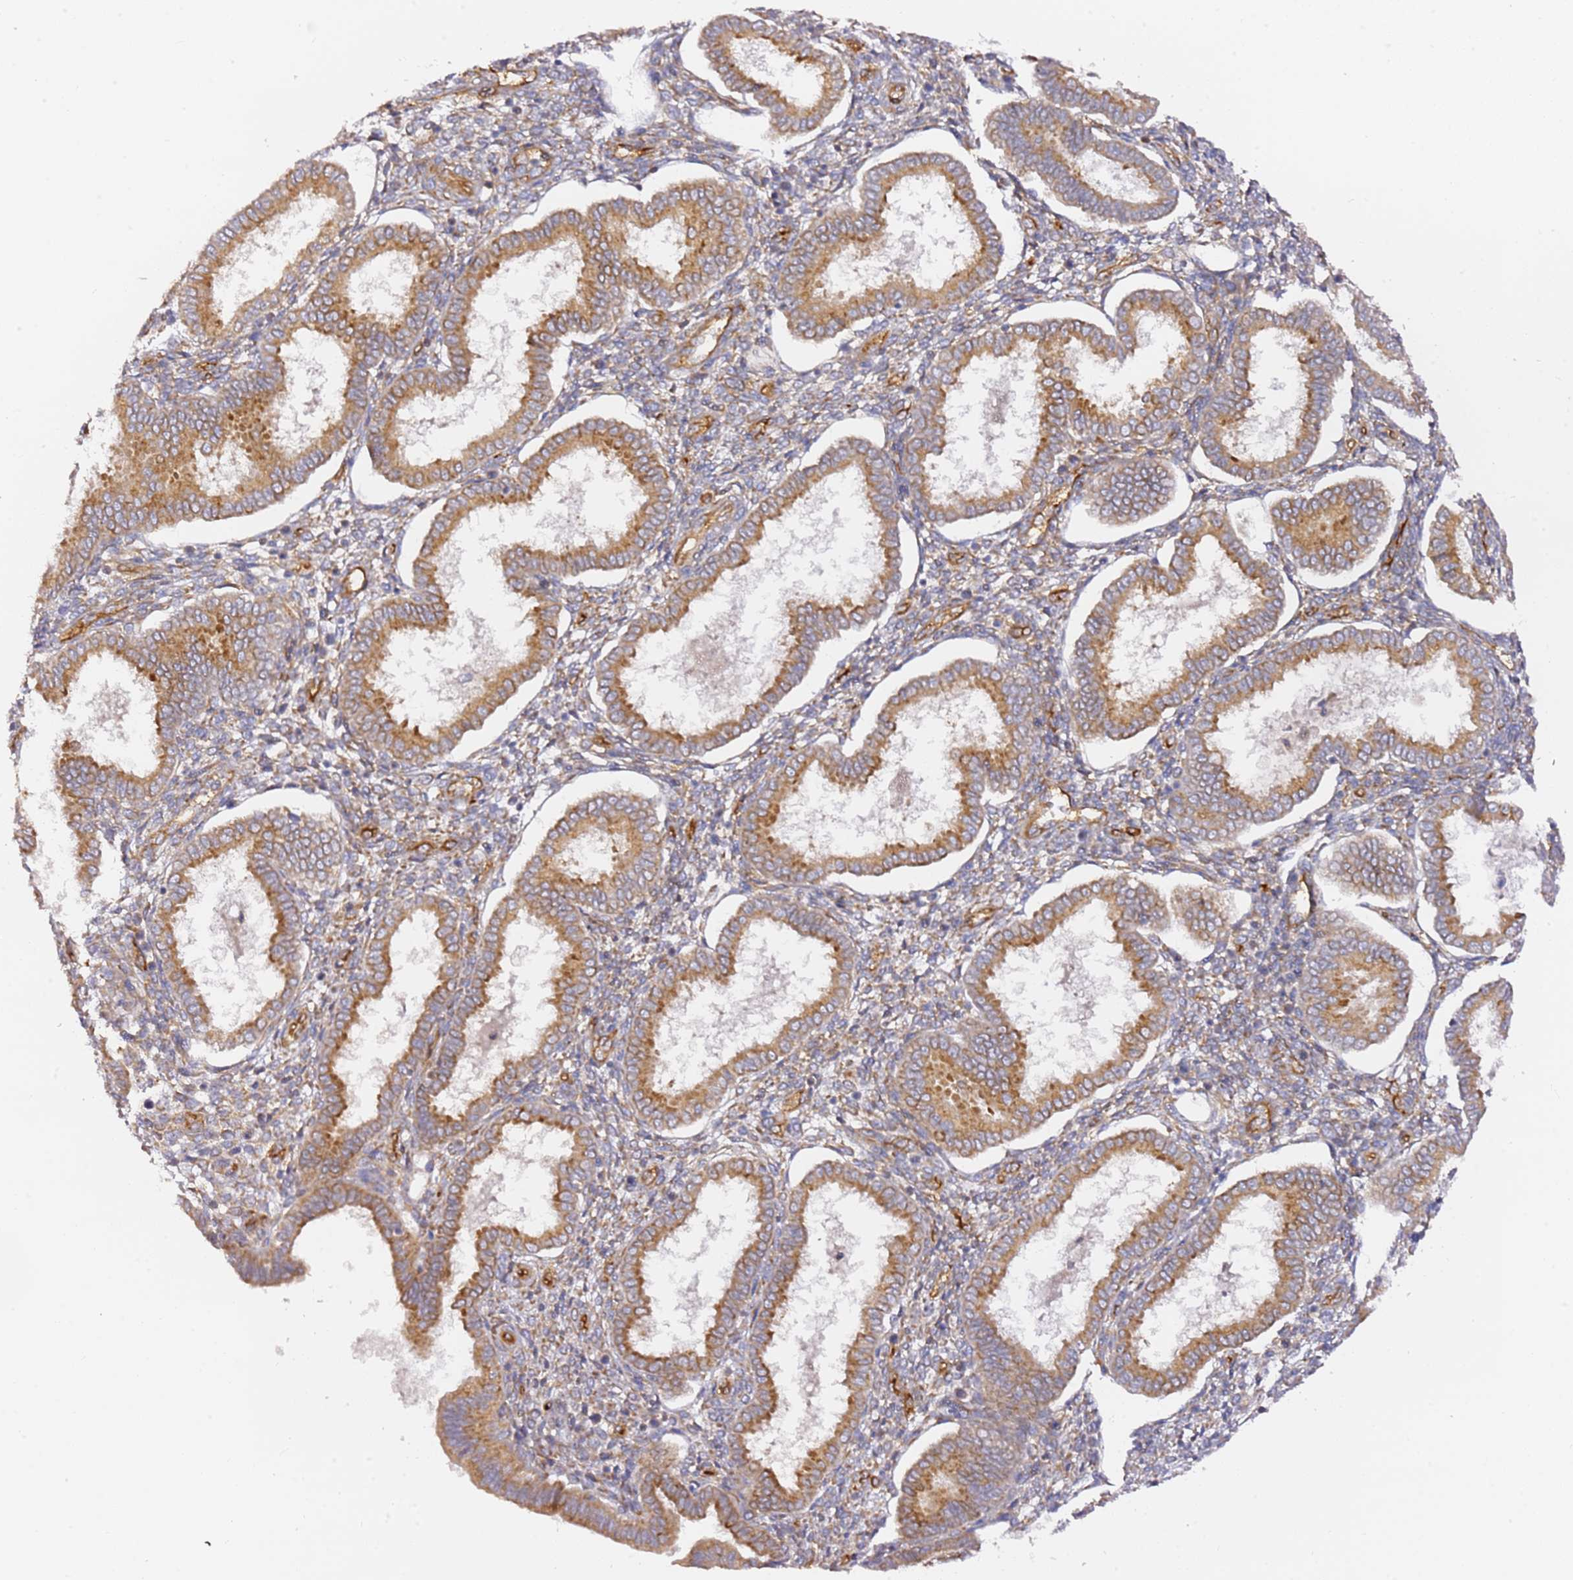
{"staining": {"intensity": "negative", "quantity": "none", "location": "none"}, "tissue": "endometrium", "cell_type": "Cells in endometrial stroma", "image_type": "normal", "snomed": [{"axis": "morphology", "description": "Normal tissue, NOS"}, {"axis": "topography", "description": "Endometrium"}], "caption": "IHC photomicrograph of normal endometrium stained for a protein (brown), which reveals no positivity in cells in endometrial stroma.", "gene": "KIF7", "patient": {"sex": "female", "age": 24}}